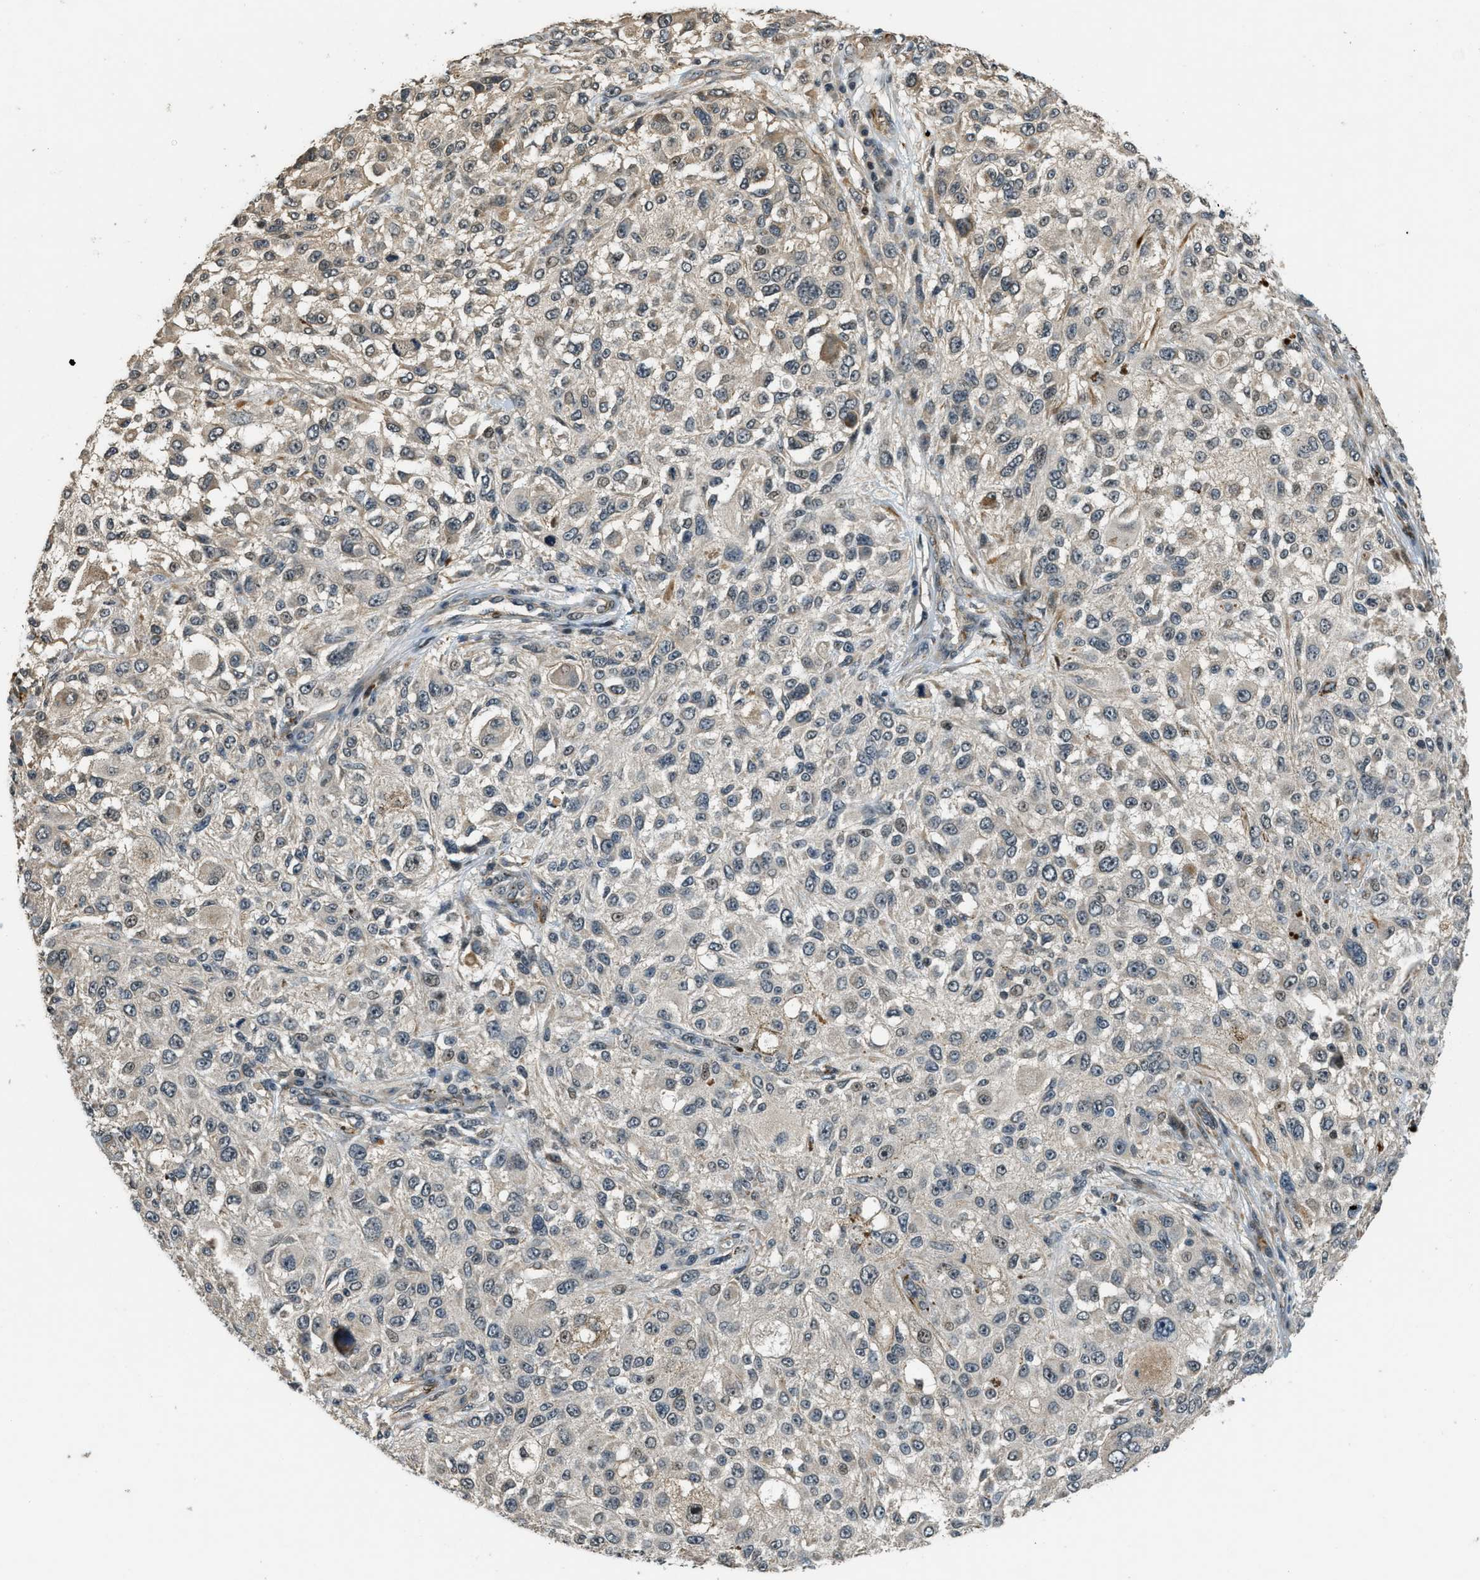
{"staining": {"intensity": "weak", "quantity": "25%-75%", "location": "nuclear"}, "tissue": "melanoma", "cell_type": "Tumor cells", "image_type": "cancer", "snomed": [{"axis": "morphology", "description": "Necrosis, NOS"}, {"axis": "morphology", "description": "Malignant melanoma, NOS"}, {"axis": "topography", "description": "Skin"}], "caption": "DAB (3,3'-diaminobenzidine) immunohistochemical staining of malignant melanoma reveals weak nuclear protein staining in approximately 25%-75% of tumor cells. (IHC, brightfield microscopy, high magnification).", "gene": "MED21", "patient": {"sex": "female", "age": 87}}